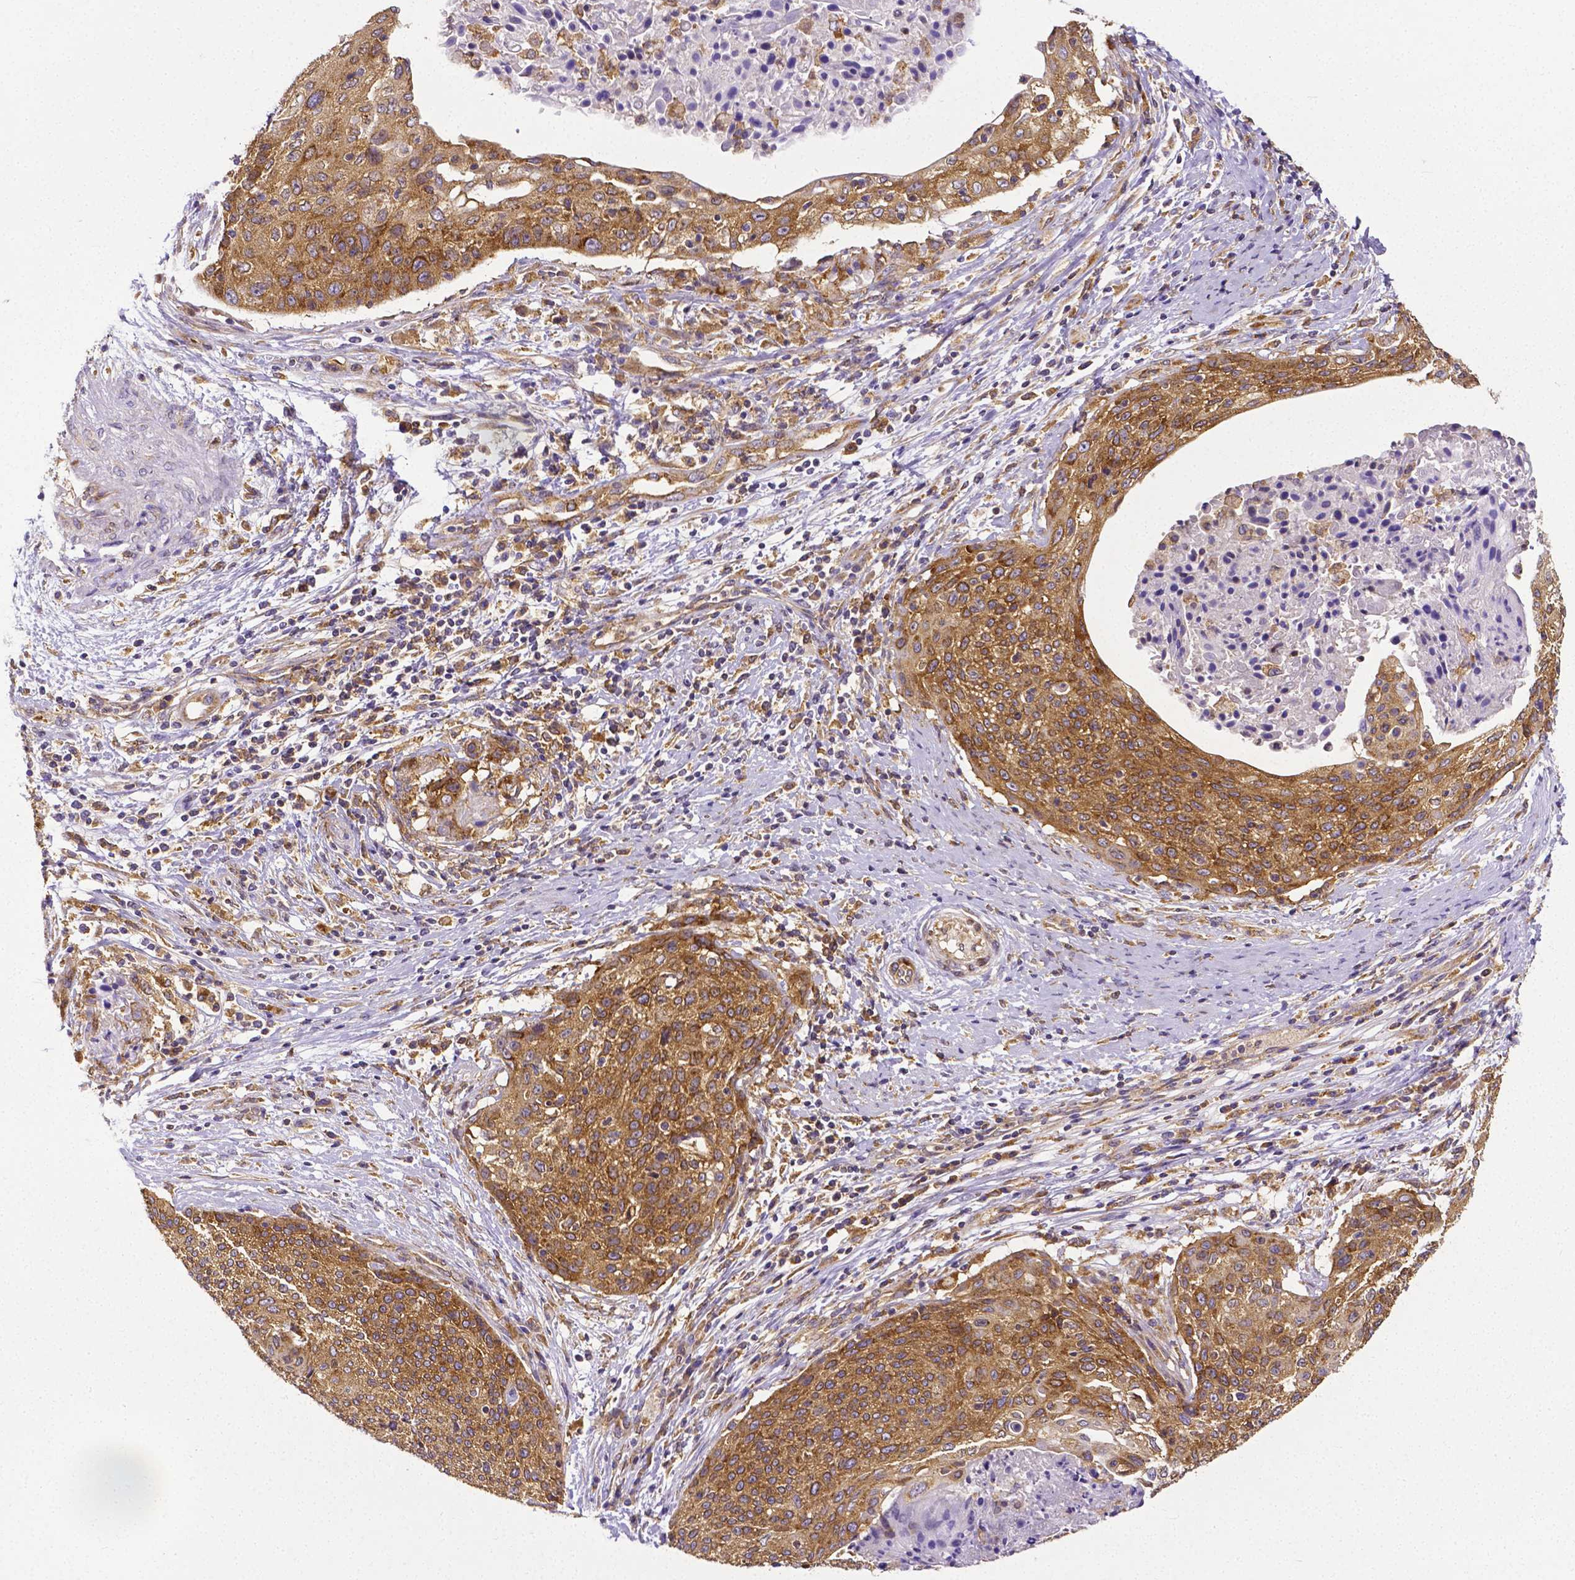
{"staining": {"intensity": "moderate", "quantity": ">75%", "location": "cytoplasmic/membranous"}, "tissue": "cervical cancer", "cell_type": "Tumor cells", "image_type": "cancer", "snomed": [{"axis": "morphology", "description": "Squamous cell carcinoma, NOS"}, {"axis": "topography", "description": "Cervix"}], "caption": "Immunohistochemical staining of cervical cancer (squamous cell carcinoma) exhibits medium levels of moderate cytoplasmic/membranous protein positivity in approximately >75% of tumor cells.", "gene": "DICER1", "patient": {"sex": "female", "age": 31}}